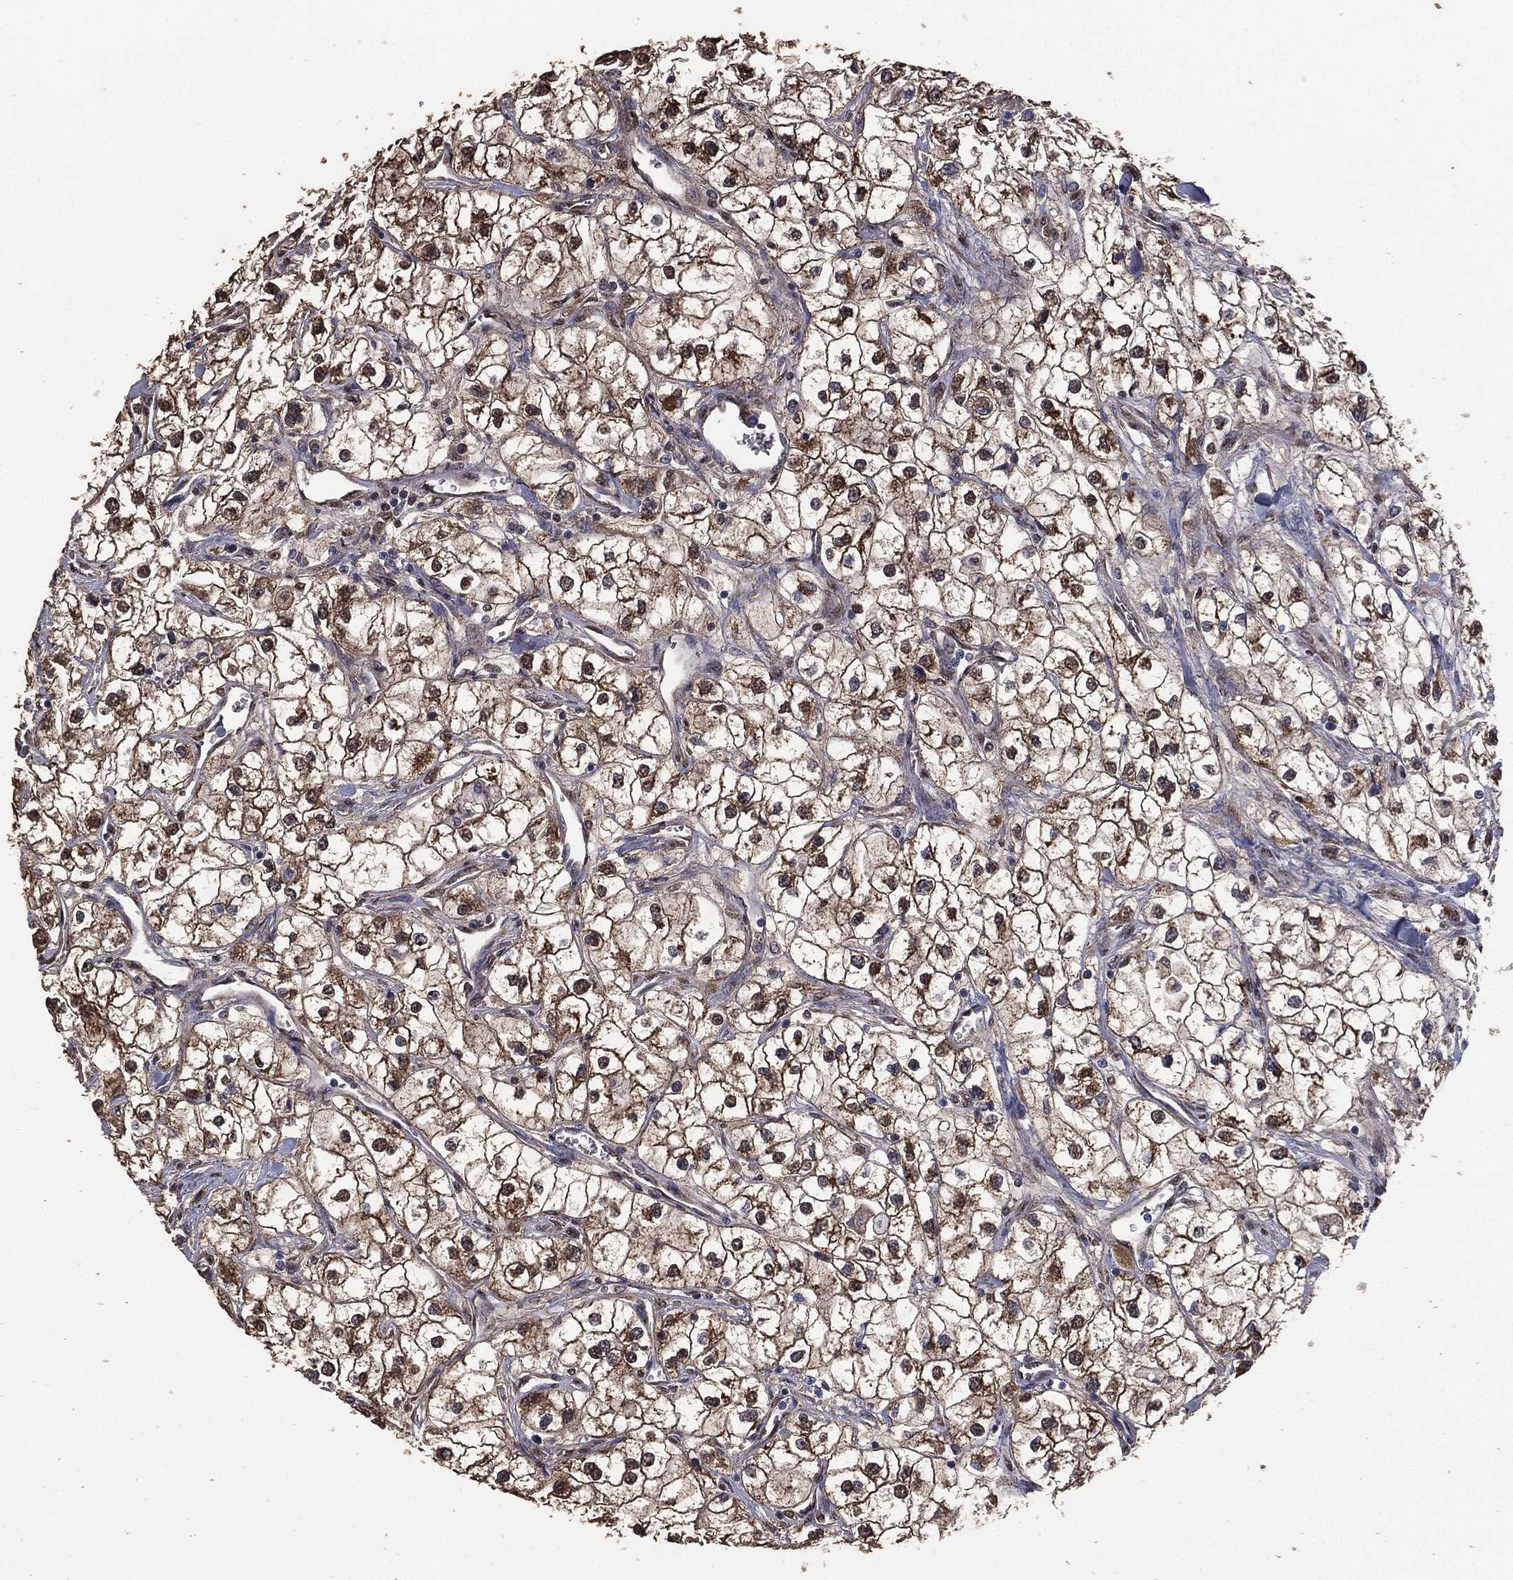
{"staining": {"intensity": "strong", "quantity": "<25%", "location": "cytoplasmic/membranous,nuclear"}, "tissue": "renal cancer", "cell_type": "Tumor cells", "image_type": "cancer", "snomed": [{"axis": "morphology", "description": "Adenocarcinoma, NOS"}, {"axis": "topography", "description": "Kidney"}], "caption": "Immunohistochemical staining of renal cancer (adenocarcinoma) displays strong cytoplasmic/membranous and nuclear protein expression in about <25% of tumor cells.", "gene": "ALDH7A1", "patient": {"sex": "male", "age": 59}}